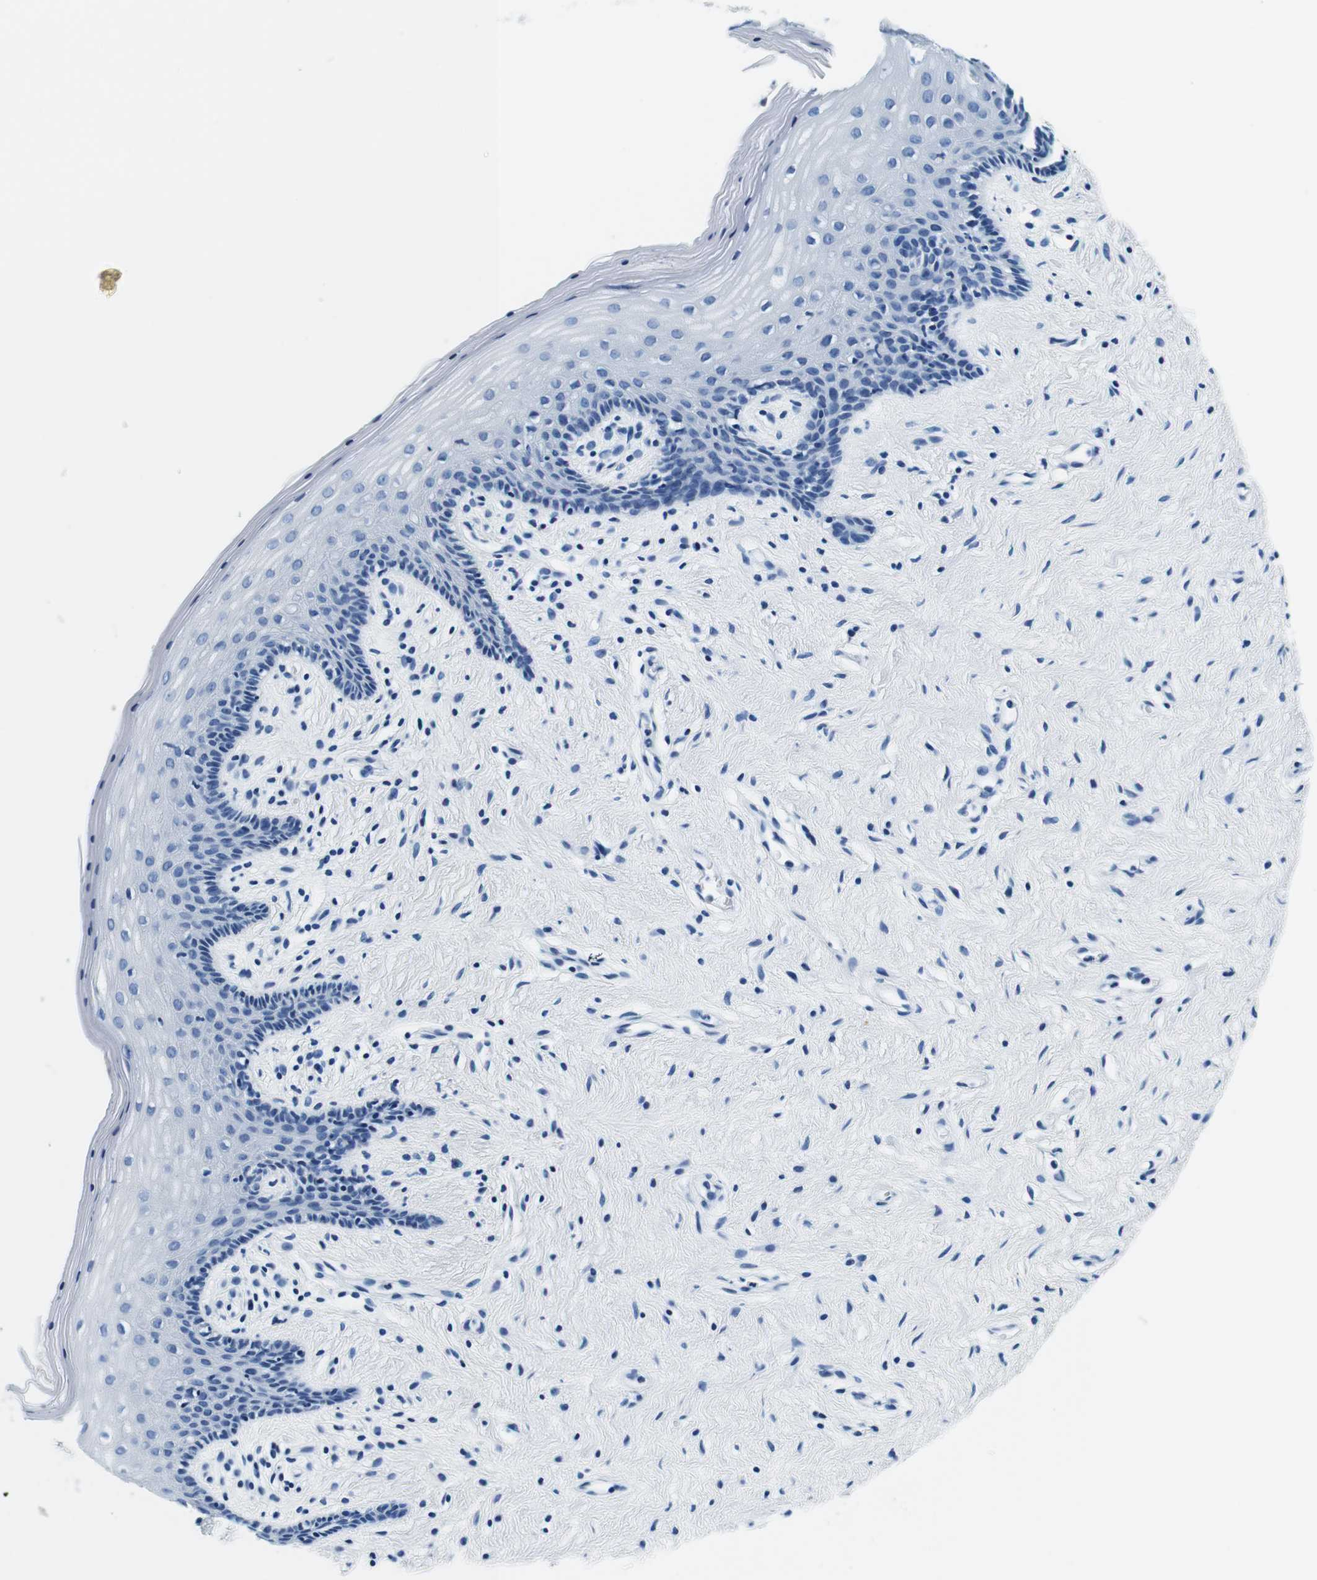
{"staining": {"intensity": "negative", "quantity": "none", "location": "none"}, "tissue": "vagina", "cell_type": "Squamous epithelial cells", "image_type": "normal", "snomed": [{"axis": "morphology", "description": "Normal tissue, NOS"}, {"axis": "topography", "description": "Vagina"}], "caption": "Benign vagina was stained to show a protein in brown. There is no significant staining in squamous epithelial cells. The staining was performed using DAB (3,3'-diaminobenzidine) to visualize the protein expression in brown, while the nuclei were stained in blue with hematoxylin (Magnification: 20x).", "gene": "ELANE", "patient": {"sex": "female", "age": 44}}